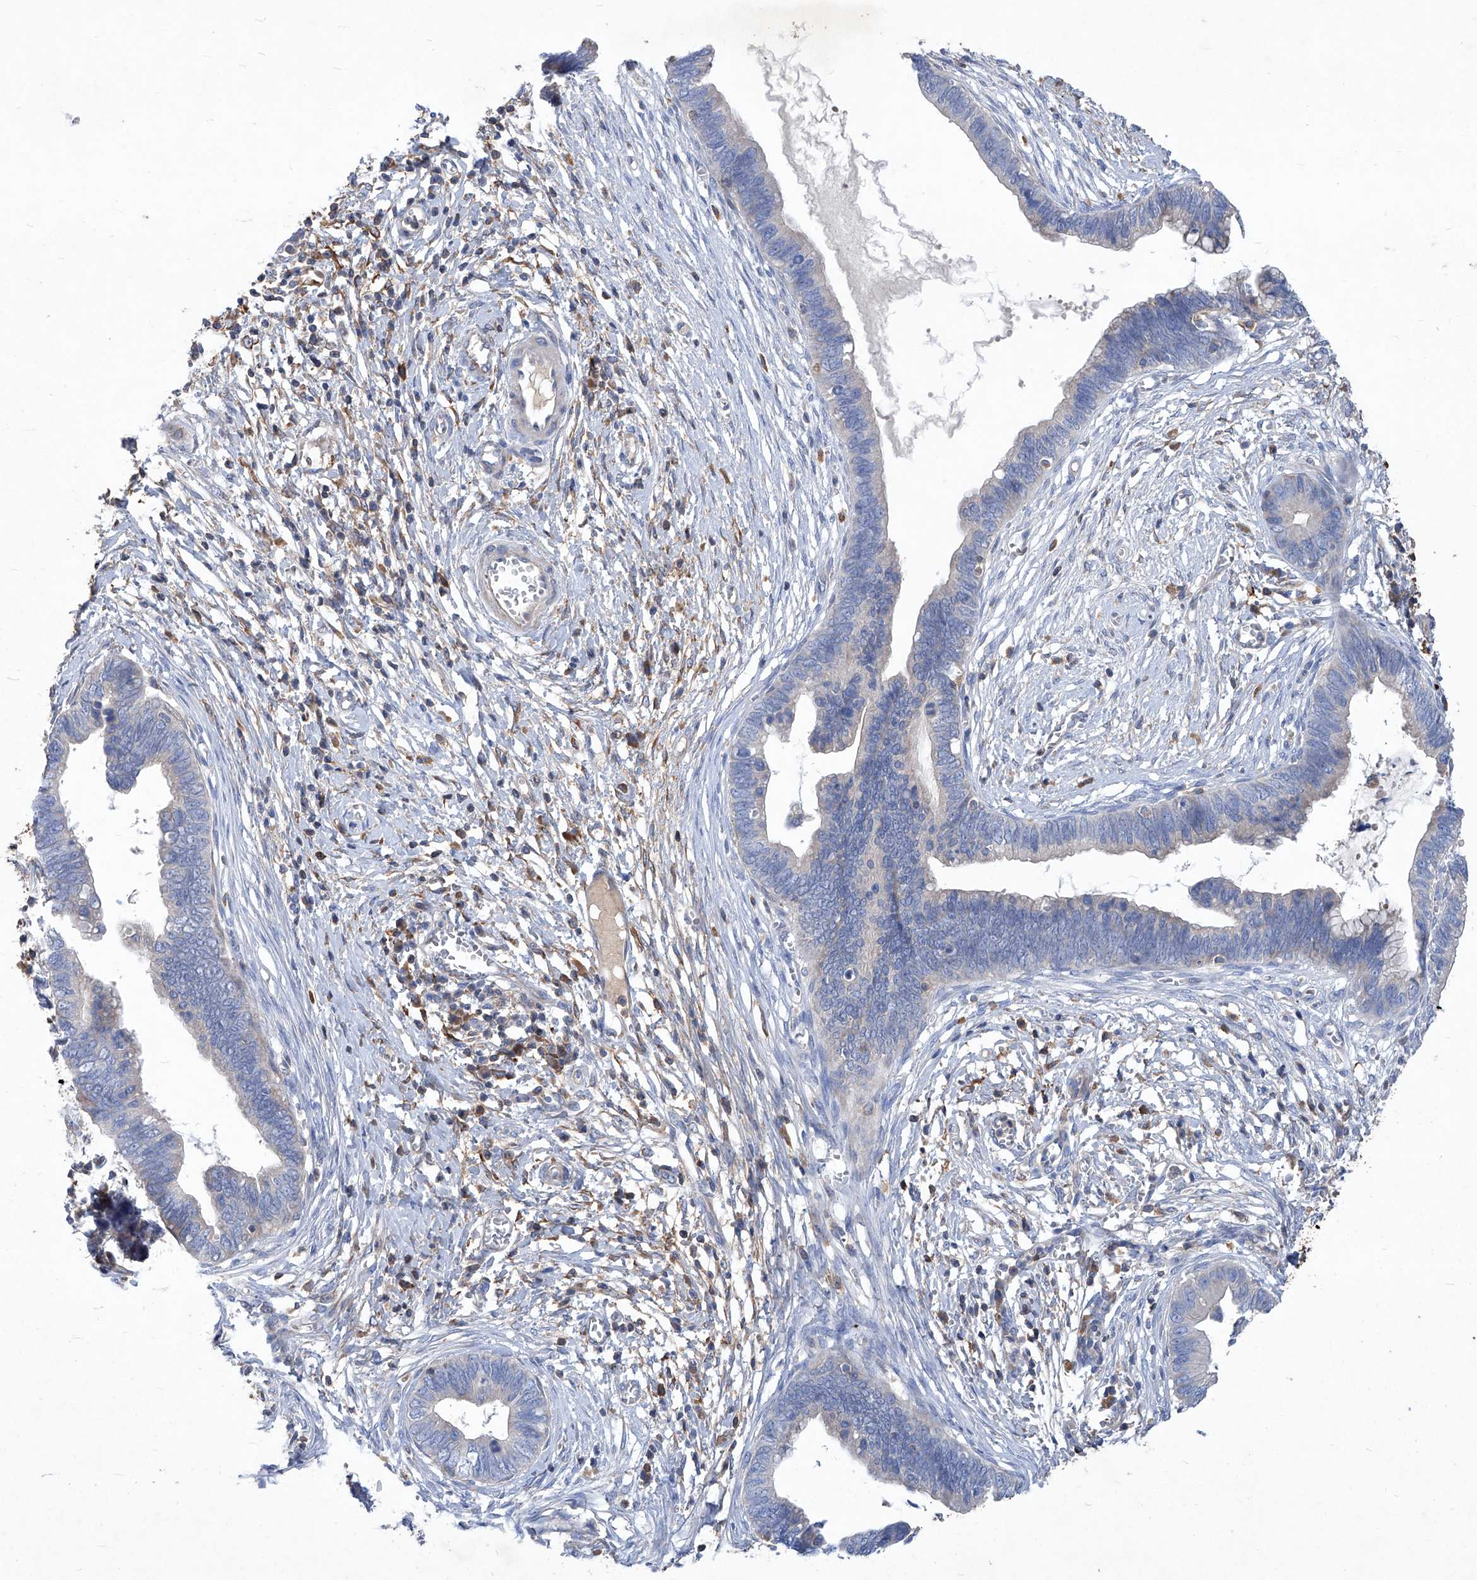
{"staining": {"intensity": "negative", "quantity": "none", "location": "none"}, "tissue": "cervical cancer", "cell_type": "Tumor cells", "image_type": "cancer", "snomed": [{"axis": "morphology", "description": "Adenocarcinoma, NOS"}, {"axis": "topography", "description": "Cervix"}], "caption": "Immunohistochemistry histopathology image of neoplastic tissue: human adenocarcinoma (cervical) stained with DAB (3,3'-diaminobenzidine) shows no significant protein staining in tumor cells.", "gene": "EPHA8", "patient": {"sex": "female", "age": 44}}